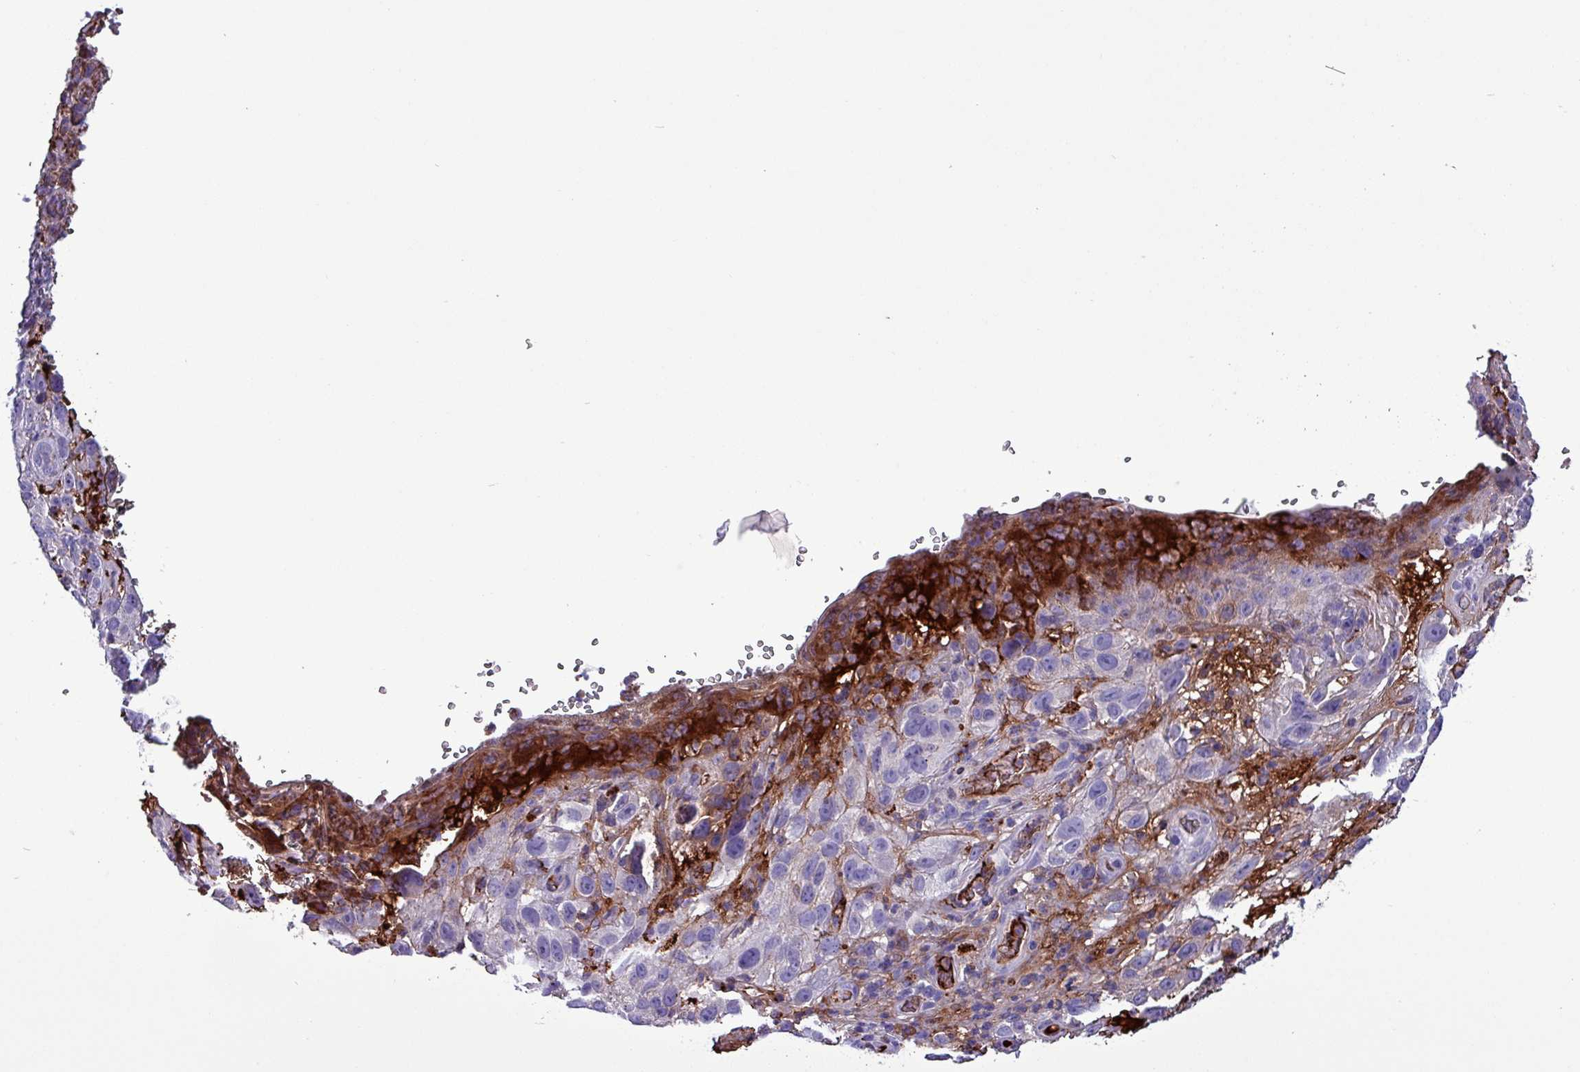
{"staining": {"intensity": "moderate", "quantity": "<25%", "location": "cytoplasmic/membranous"}, "tissue": "melanoma", "cell_type": "Tumor cells", "image_type": "cancer", "snomed": [{"axis": "morphology", "description": "Malignant melanoma, NOS"}, {"axis": "topography", "description": "Skin"}], "caption": "Tumor cells display moderate cytoplasmic/membranous expression in about <25% of cells in malignant melanoma. The staining is performed using DAB brown chromogen to label protein expression. The nuclei are counter-stained blue using hematoxylin.", "gene": "HP", "patient": {"sex": "female", "age": 96}}